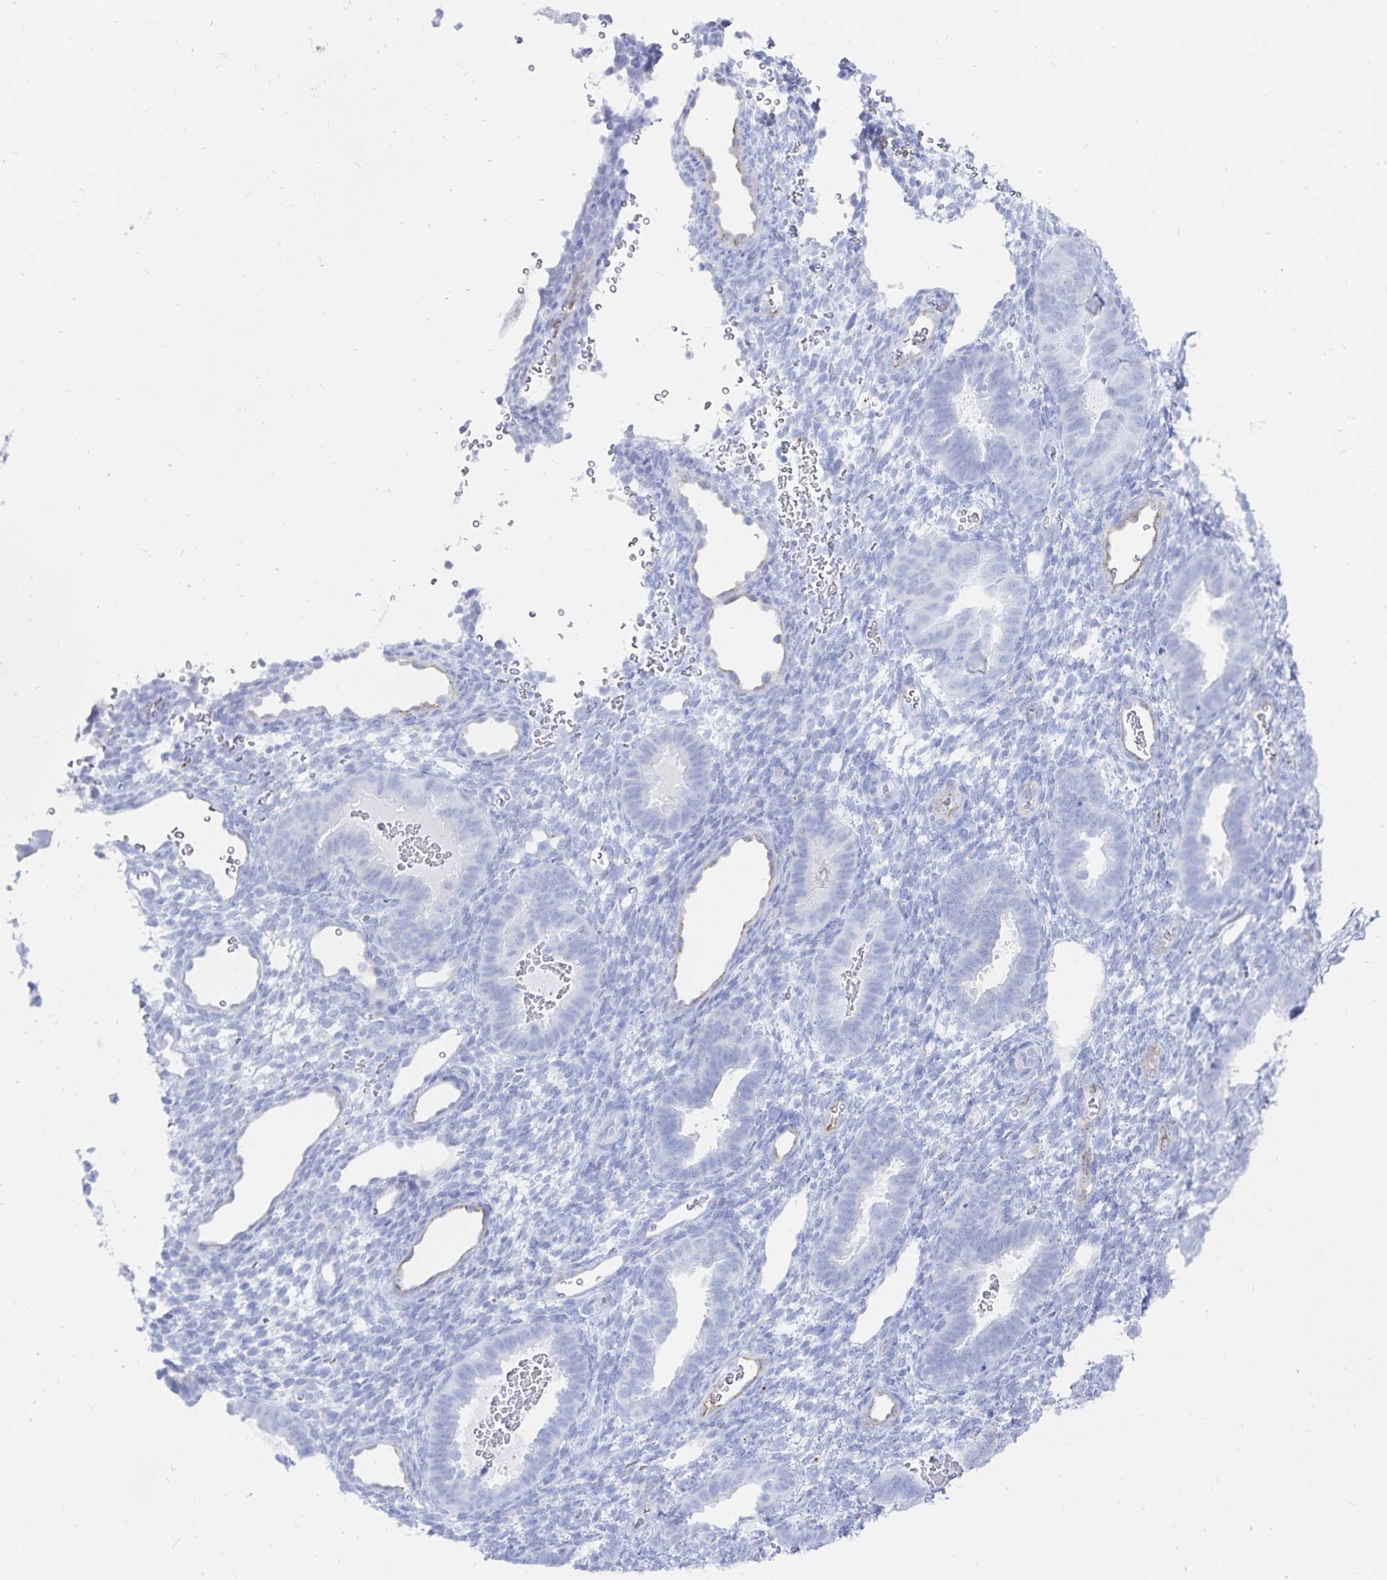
{"staining": {"intensity": "negative", "quantity": "none", "location": "none"}, "tissue": "endometrium", "cell_type": "Cells in endometrial stroma", "image_type": "normal", "snomed": [{"axis": "morphology", "description": "Normal tissue, NOS"}, {"axis": "topography", "description": "Endometrium"}], "caption": "DAB immunohistochemical staining of unremarkable human endometrium reveals no significant positivity in cells in endometrial stroma.", "gene": "INSL5", "patient": {"sex": "female", "age": 34}}